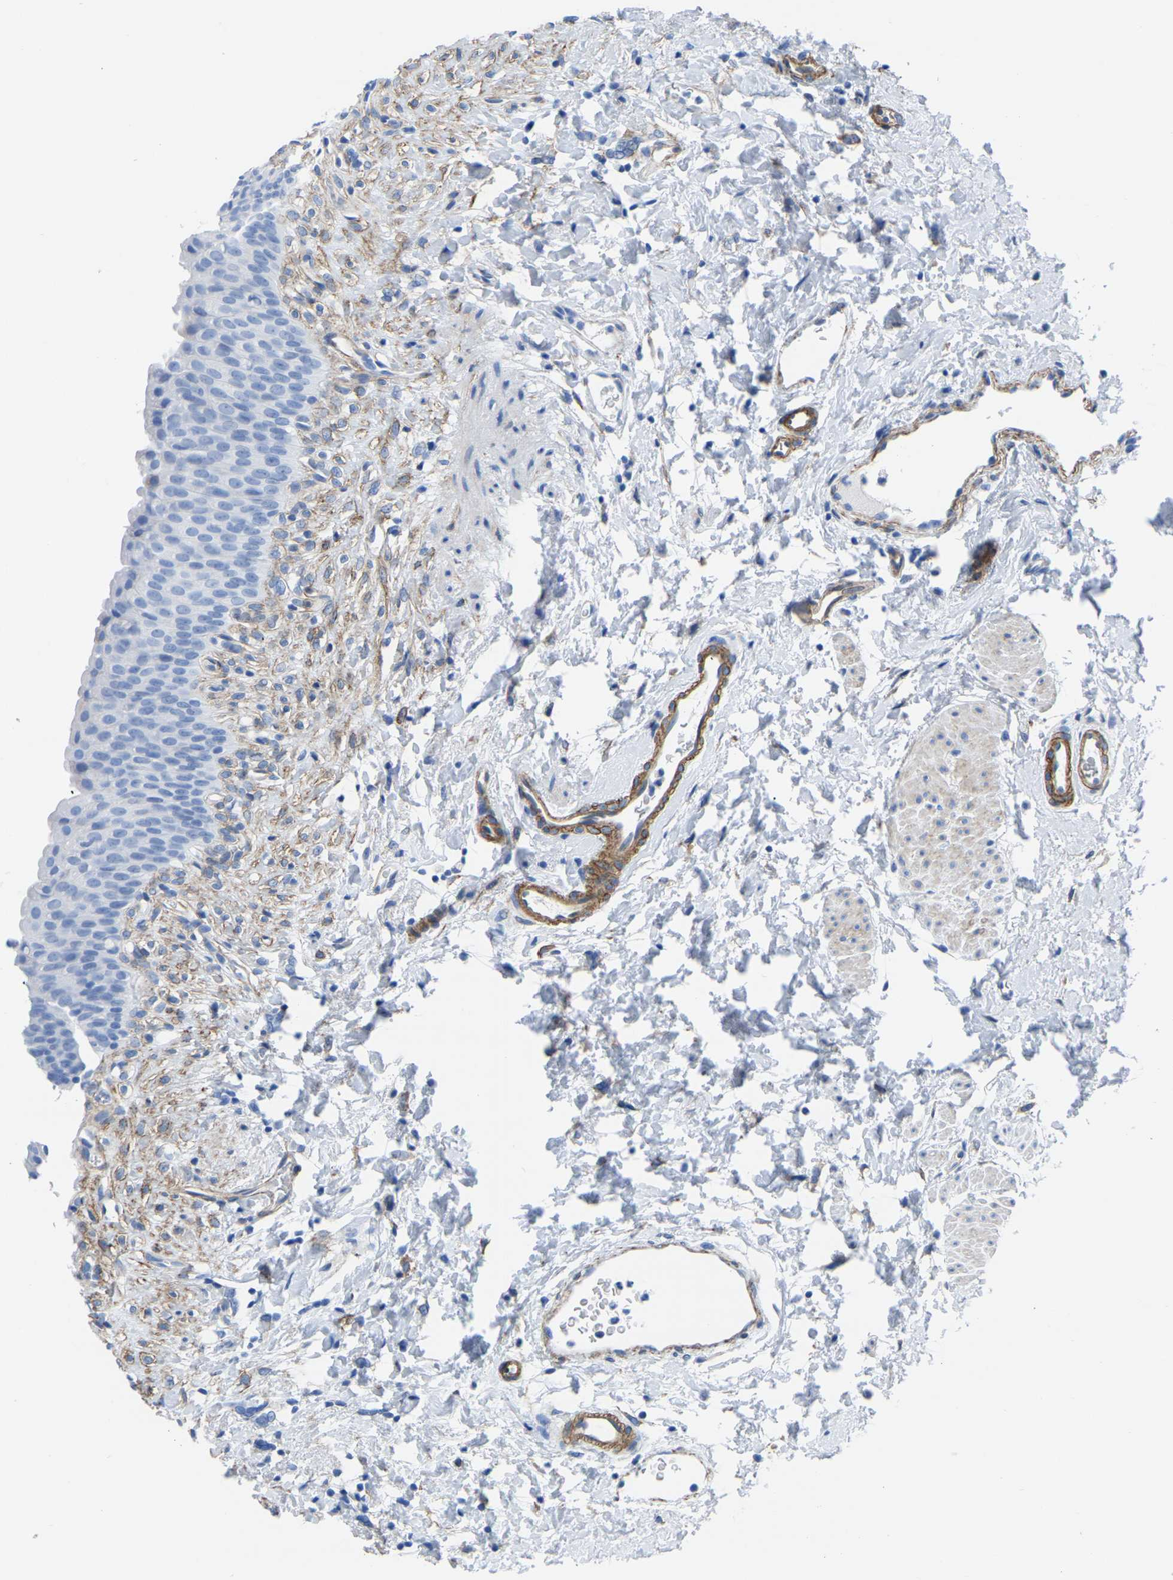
{"staining": {"intensity": "negative", "quantity": "none", "location": "none"}, "tissue": "urinary bladder", "cell_type": "Urothelial cells", "image_type": "normal", "snomed": [{"axis": "morphology", "description": "Normal tissue, NOS"}, {"axis": "topography", "description": "Urinary bladder"}], "caption": "Urothelial cells are negative for brown protein staining in normal urinary bladder. (DAB immunohistochemistry (IHC) visualized using brightfield microscopy, high magnification).", "gene": "SLC45A3", "patient": {"sex": "female", "age": 79}}